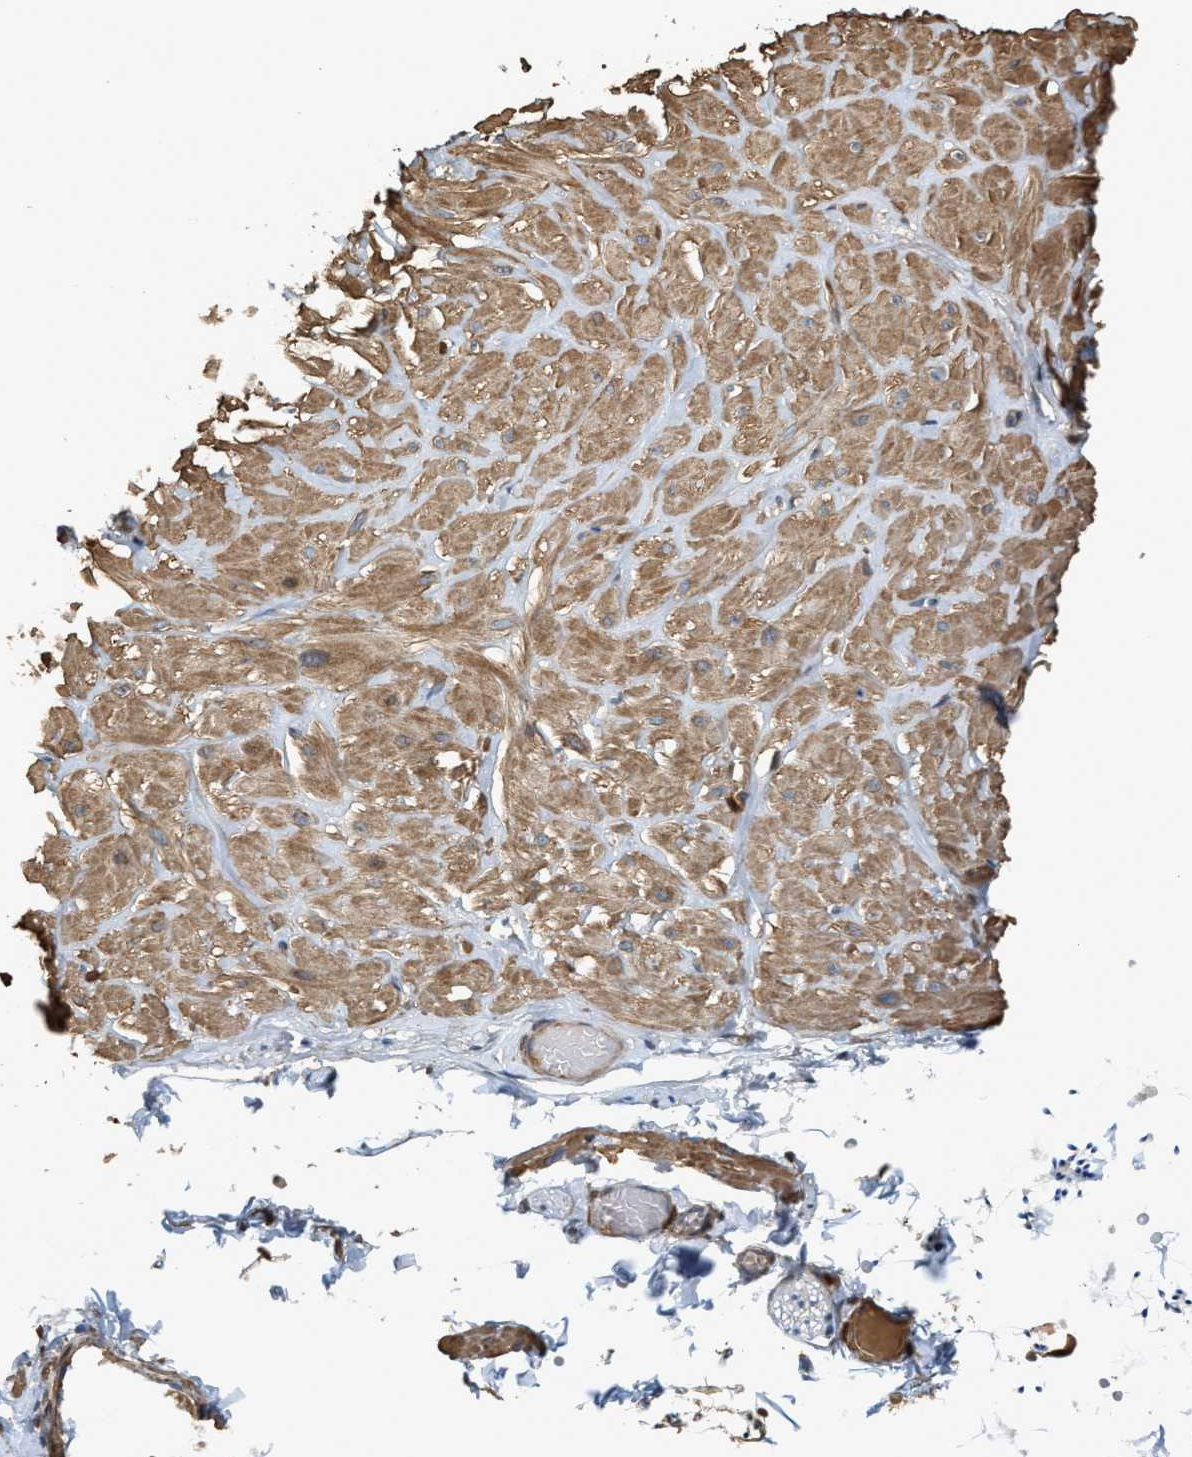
{"staining": {"intensity": "moderate", "quantity": ">75%", "location": "cytoplasmic/membranous"}, "tissue": "adipose tissue", "cell_type": "Adipocytes", "image_type": "normal", "snomed": [{"axis": "morphology", "description": "Normal tissue, NOS"}, {"axis": "topography", "description": "Adipose tissue"}, {"axis": "topography", "description": "Vascular tissue"}, {"axis": "topography", "description": "Peripheral nerve tissue"}], "caption": "Protein expression analysis of normal adipose tissue displays moderate cytoplasmic/membranous positivity in about >75% of adipocytes.", "gene": "SERPINB5", "patient": {"sex": "male", "age": 25}}